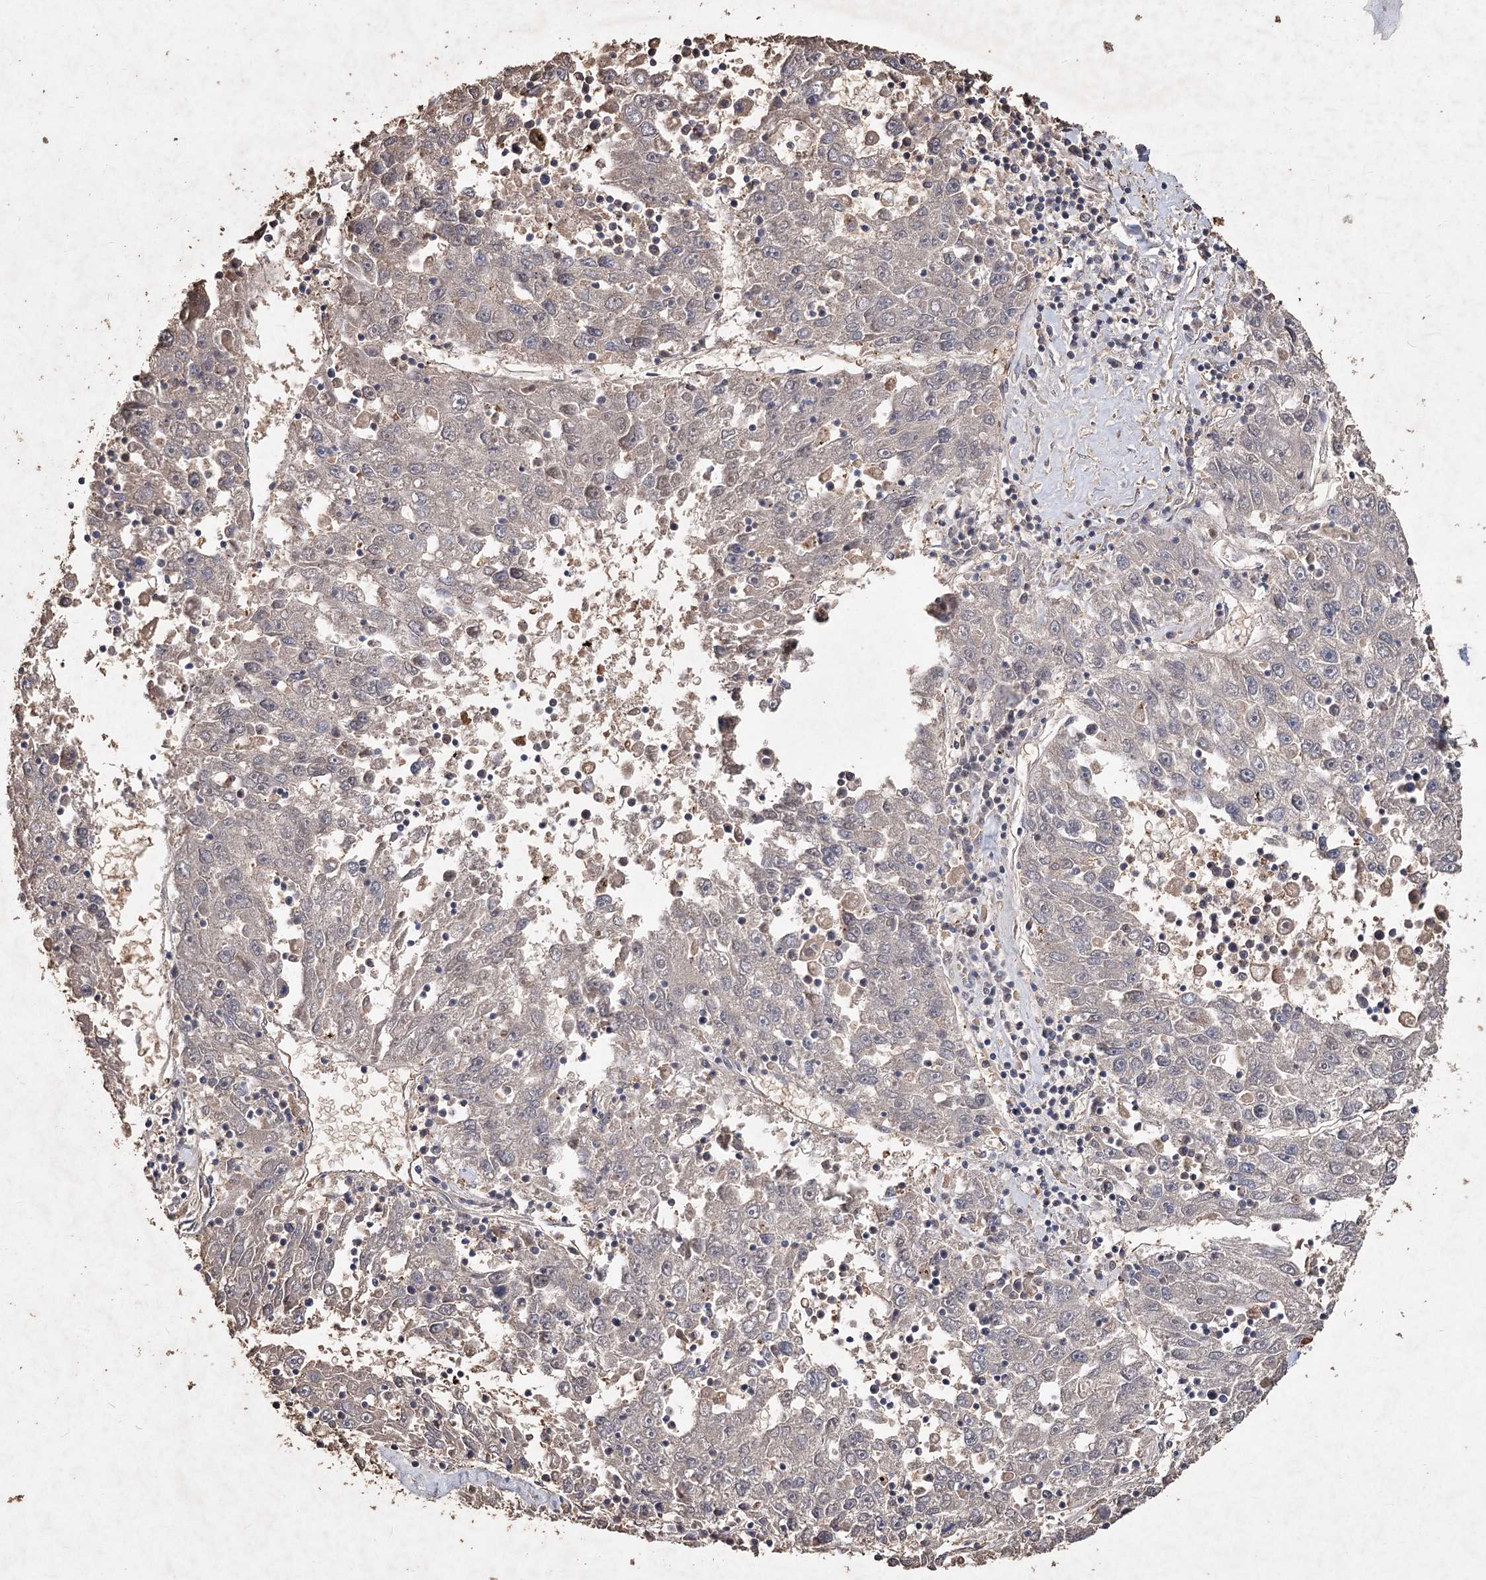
{"staining": {"intensity": "weak", "quantity": "<25%", "location": "cytoplasmic/membranous"}, "tissue": "liver cancer", "cell_type": "Tumor cells", "image_type": "cancer", "snomed": [{"axis": "morphology", "description": "Carcinoma, Hepatocellular, NOS"}, {"axis": "topography", "description": "Liver"}], "caption": "High magnification brightfield microscopy of liver cancer stained with DAB (brown) and counterstained with hematoxylin (blue): tumor cells show no significant positivity. The staining was performed using DAB (3,3'-diaminobenzidine) to visualize the protein expression in brown, while the nuclei were stained in blue with hematoxylin (Magnification: 20x).", "gene": "FBXO7", "patient": {"sex": "male", "age": 49}}